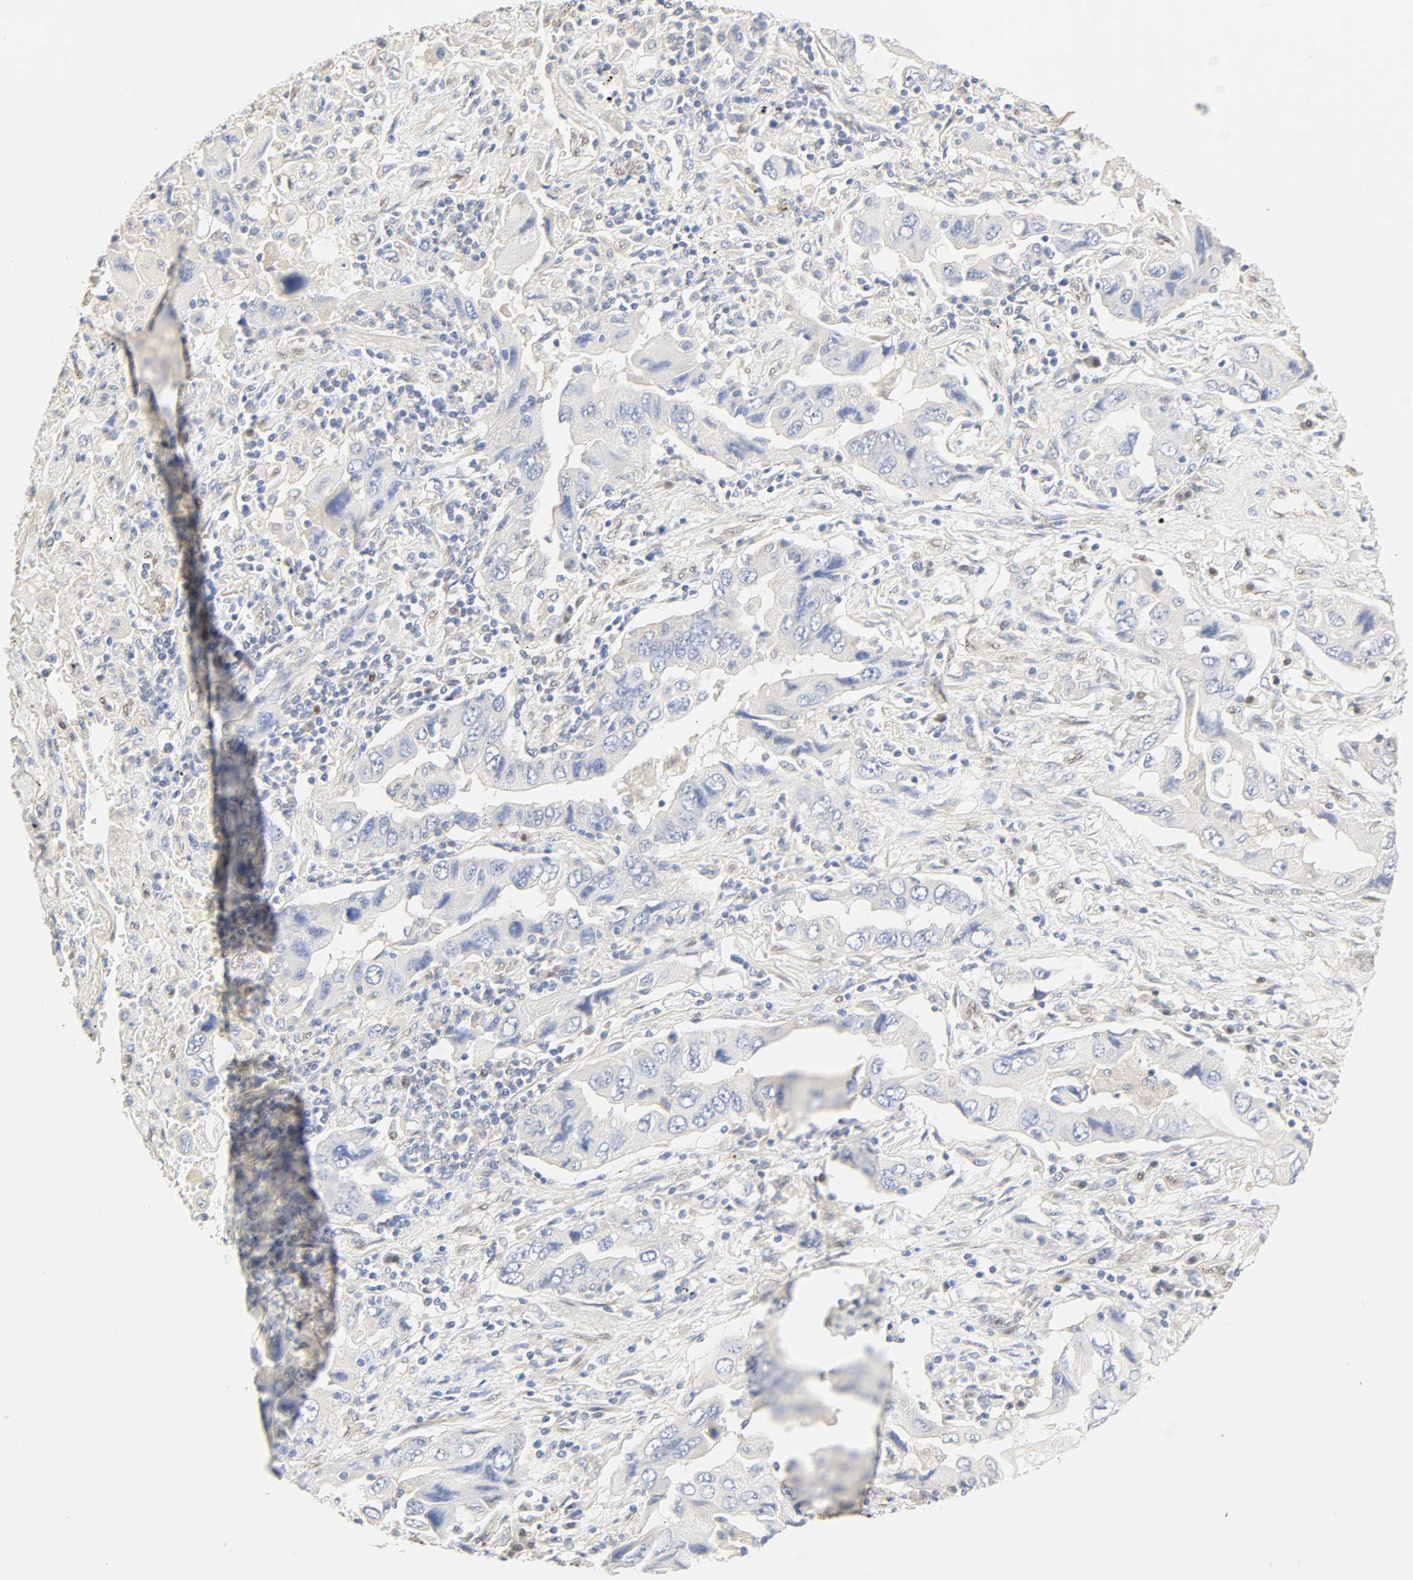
{"staining": {"intensity": "negative", "quantity": "none", "location": "none"}, "tissue": "lung cancer", "cell_type": "Tumor cells", "image_type": "cancer", "snomed": [{"axis": "morphology", "description": "Adenocarcinoma, NOS"}, {"axis": "topography", "description": "Lung"}], "caption": "The image displays no significant expression in tumor cells of adenocarcinoma (lung).", "gene": "BORCS8-MEF2B", "patient": {"sex": "female", "age": 65}}